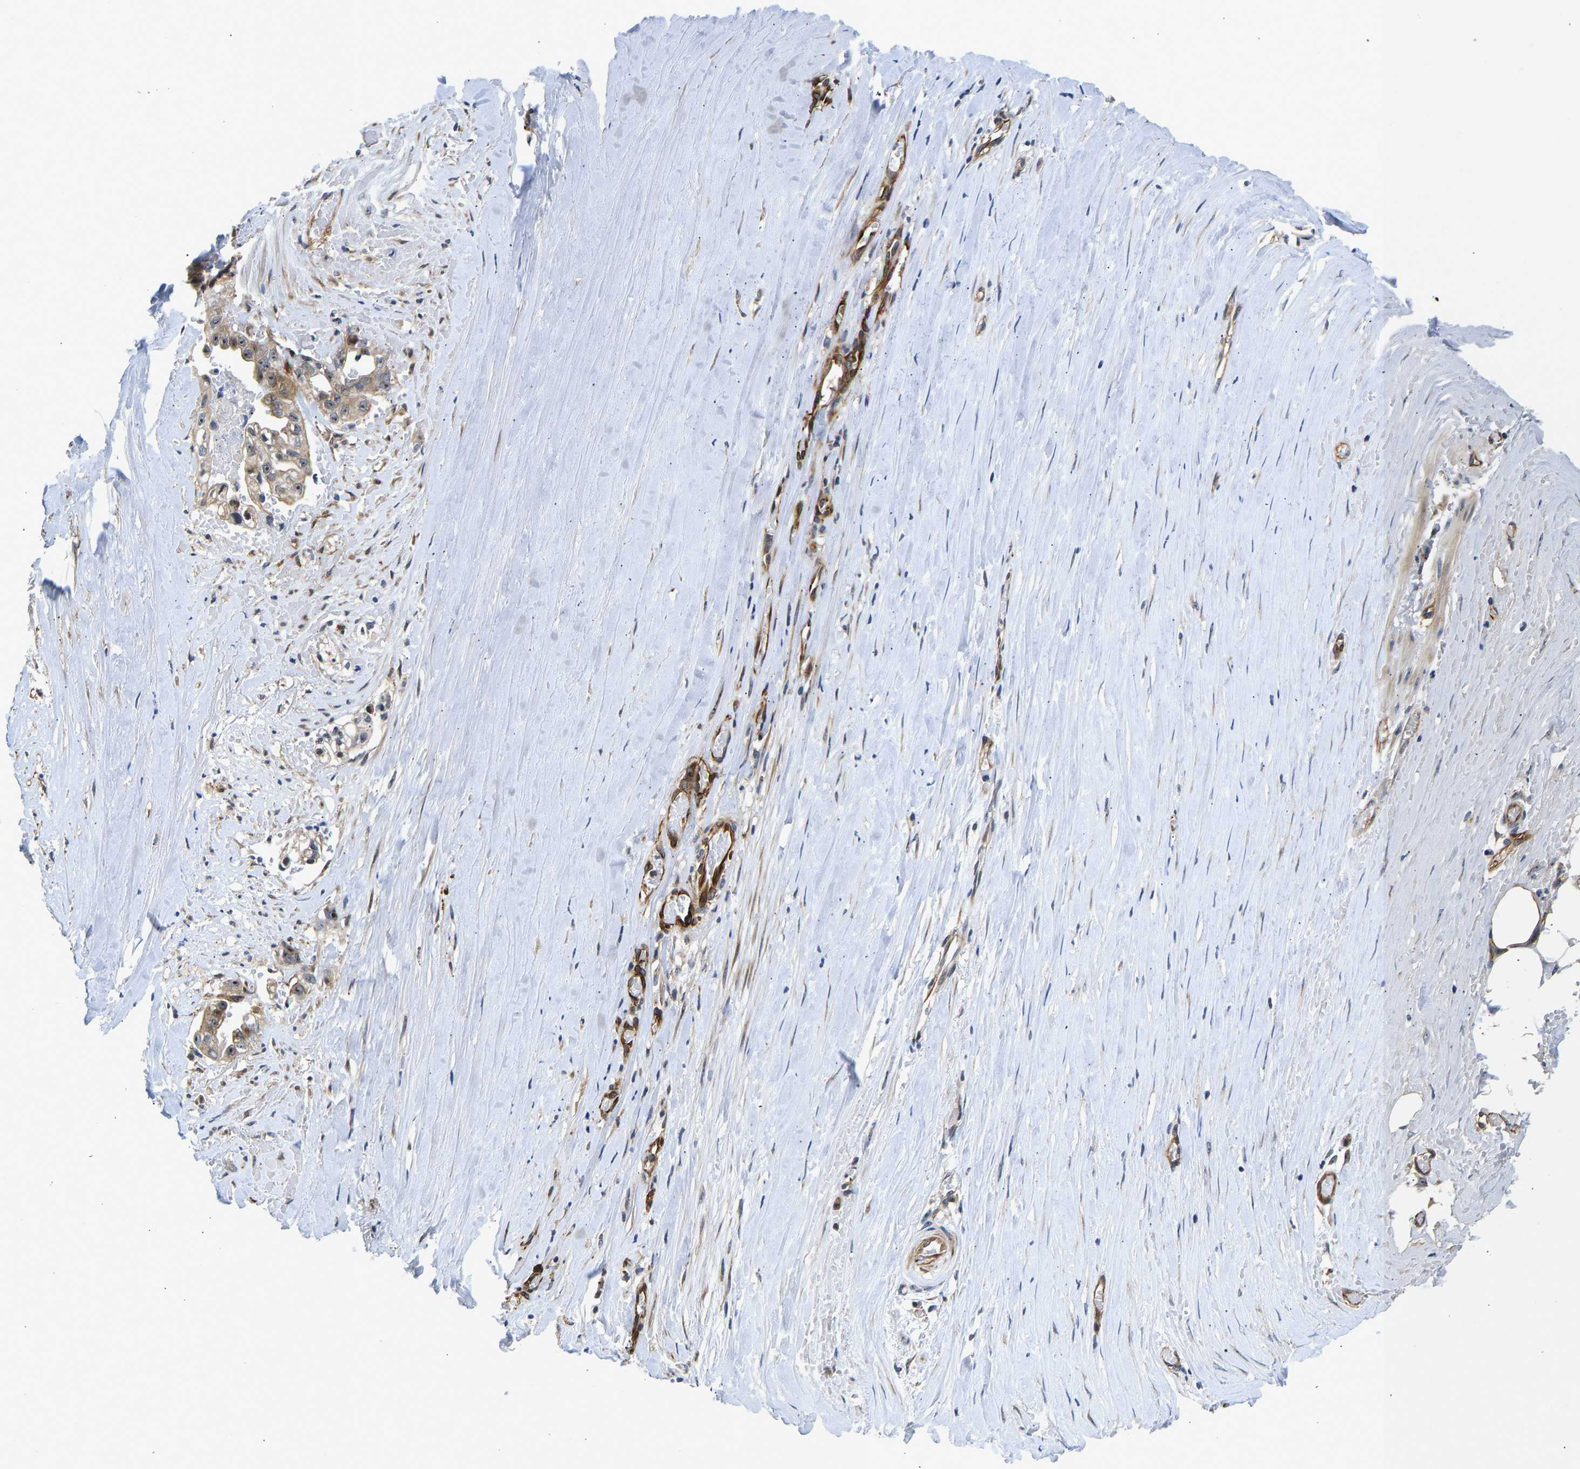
{"staining": {"intensity": "weak", "quantity": "<25%", "location": "cytoplasmic/membranous,nuclear"}, "tissue": "liver cancer", "cell_type": "Tumor cells", "image_type": "cancer", "snomed": [{"axis": "morphology", "description": "Cholangiocarcinoma"}, {"axis": "topography", "description": "Liver"}], "caption": "Immunohistochemistry photomicrograph of neoplastic tissue: liver cholangiocarcinoma stained with DAB exhibits no significant protein expression in tumor cells.", "gene": "RESF1", "patient": {"sex": "female", "age": 70}}